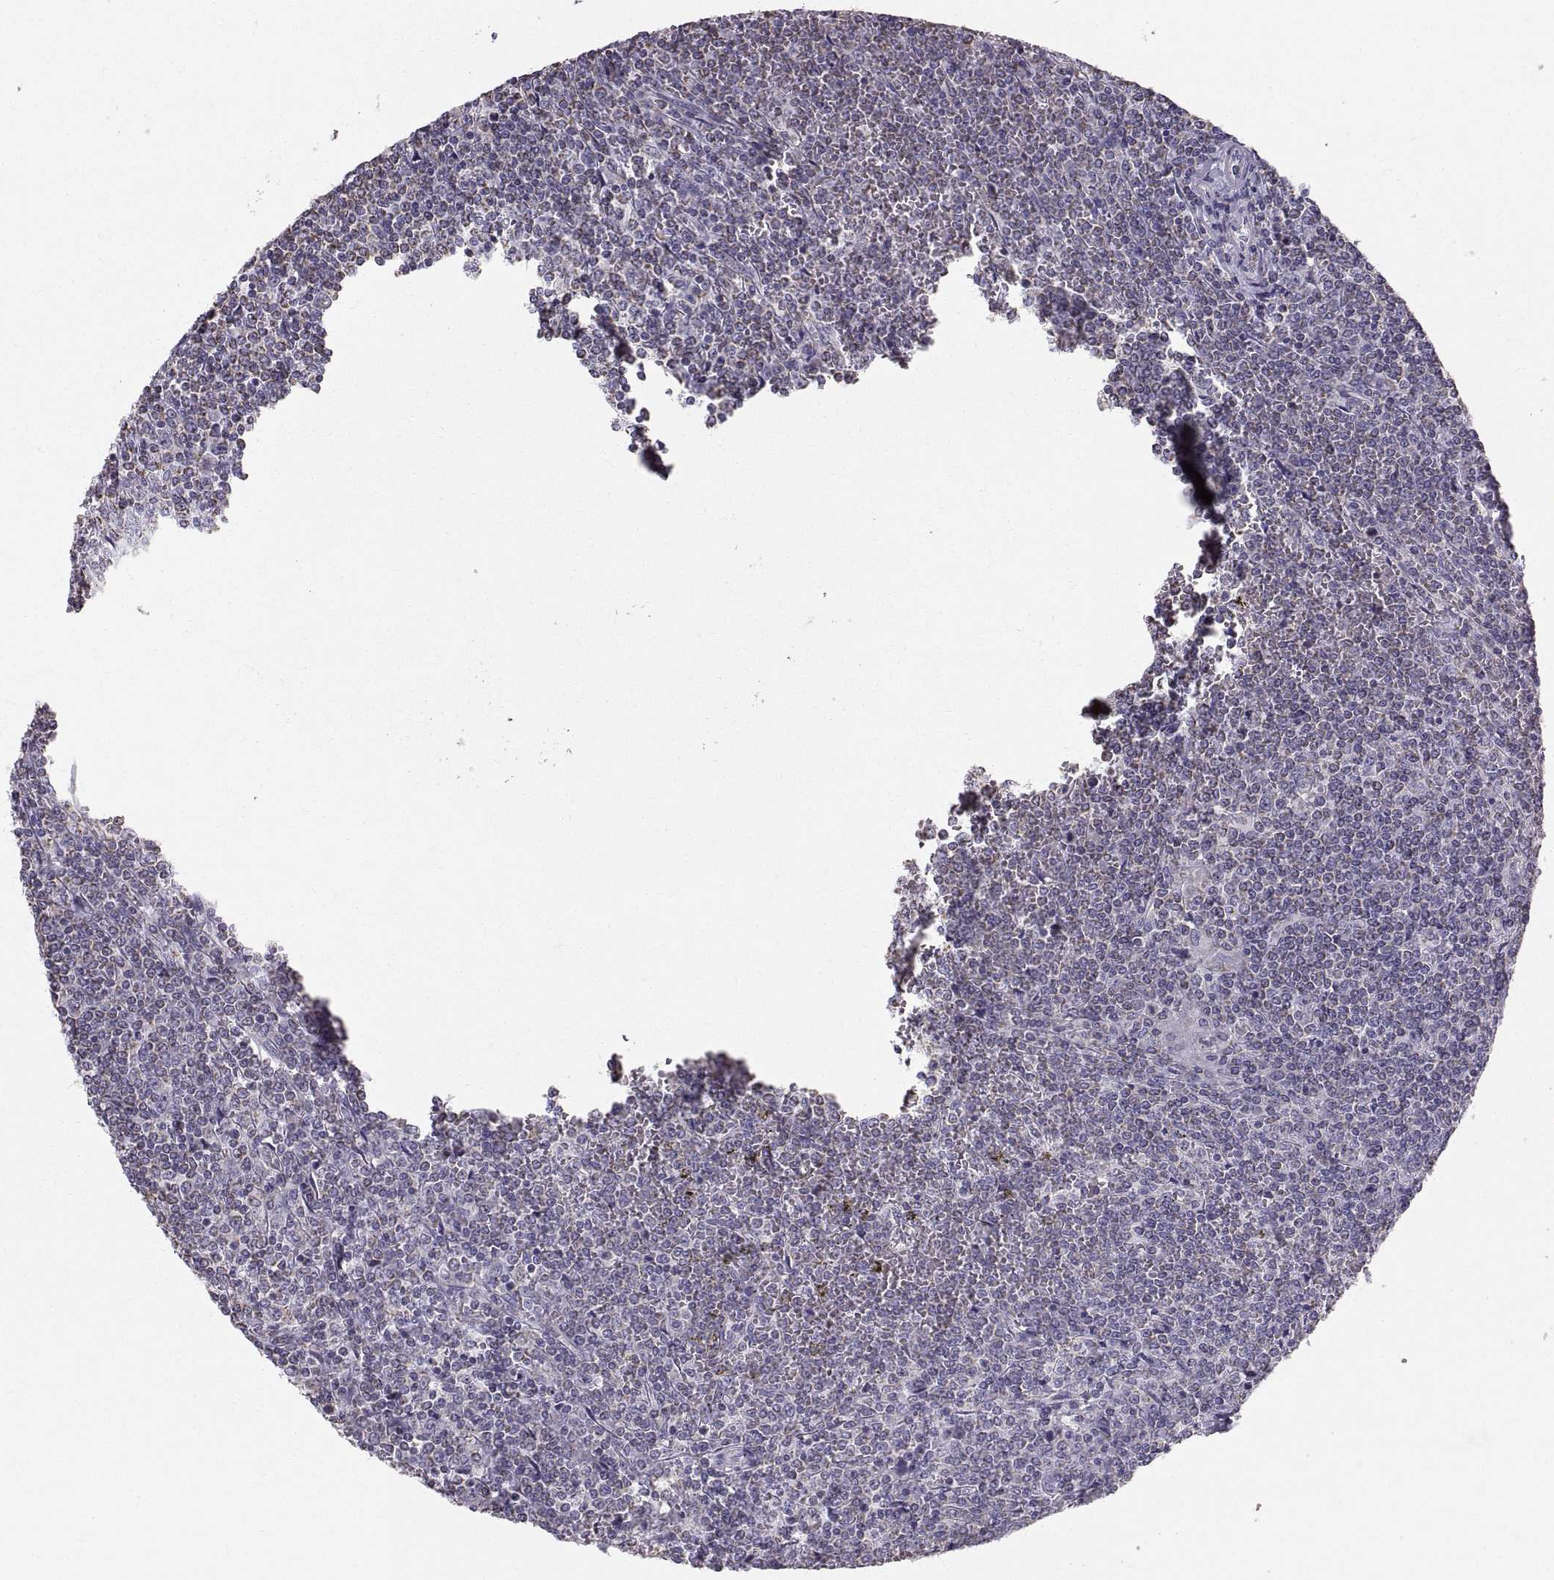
{"staining": {"intensity": "negative", "quantity": "none", "location": "none"}, "tissue": "lymphoma", "cell_type": "Tumor cells", "image_type": "cancer", "snomed": [{"axis": "morphology", "description": "Malignant lymphoma, non-Hodgkin's type, Low grade"}, {"axis": "topography", "description": "Spleen"}], "caption": "This is an immunohistochemistry (IHC) image of human low-grade malignant lymphoma, non-Hodgkin's type. There is no expression in tumor cells.", "gene": "STMND1", "patient": {"sex": "female", "age": 19}}